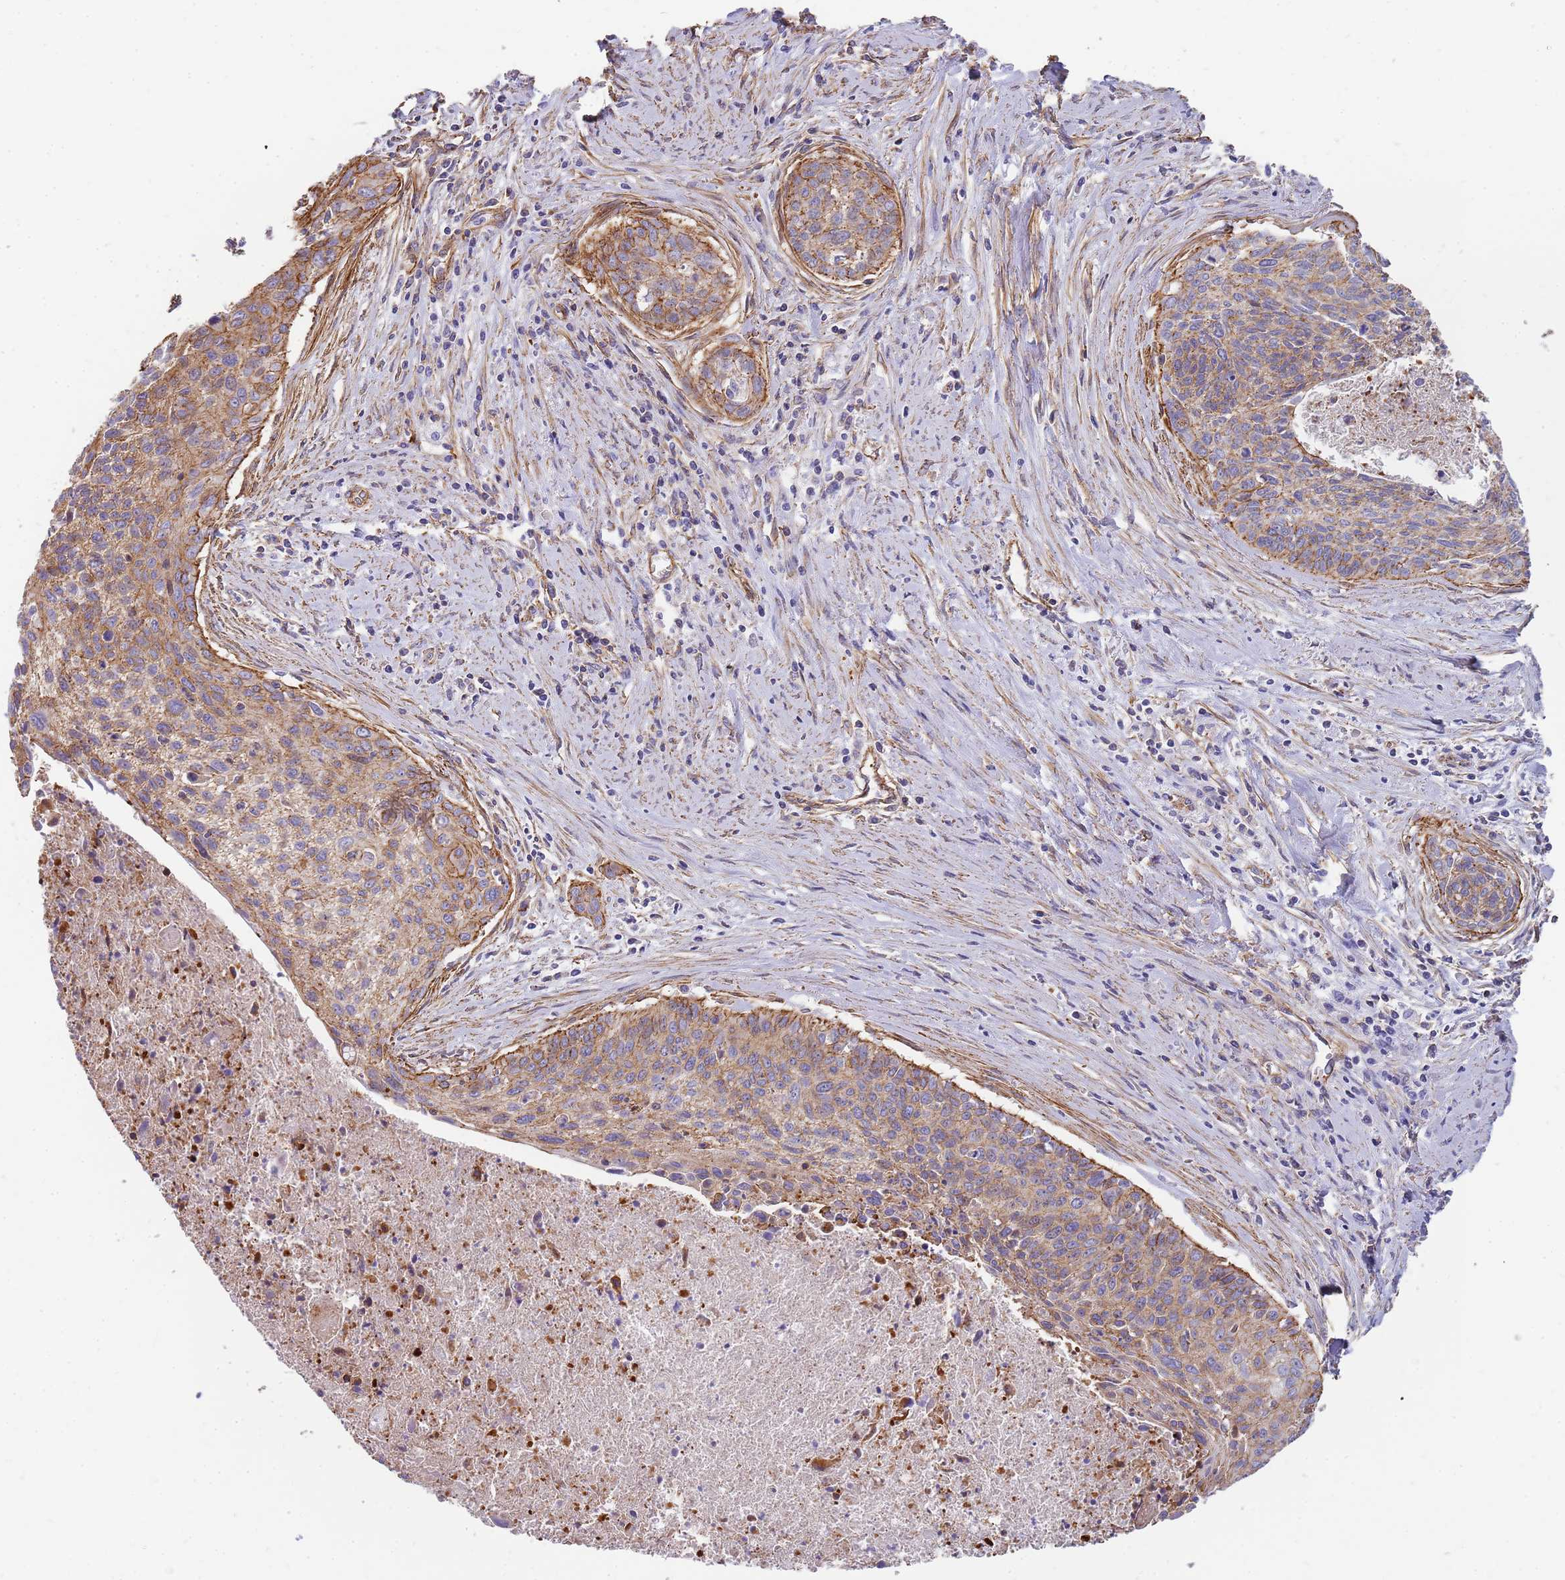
{"staining": {"intensity": "weak", "quantity": ">75%", "location": "cytoplasmic/membranous"}, "tissue": "cervical cancer", "cell_type": "Tumor cells", "image_type": "cancer", "snomed": [{"axis": "morphology", "description": "Squamous cell carcinoma, NOS"}, {"axis": "topography", "description": "Cervix"}], "caption": "This is an image of immunohistochemistry (IHC) staining of squamous cell carcinoma (cervical), which shows weak expression in the cytoplasmic/membranous of tumor cells.", "gene": "GFRAL", "patient": {"sex": "female", "age": 55}}